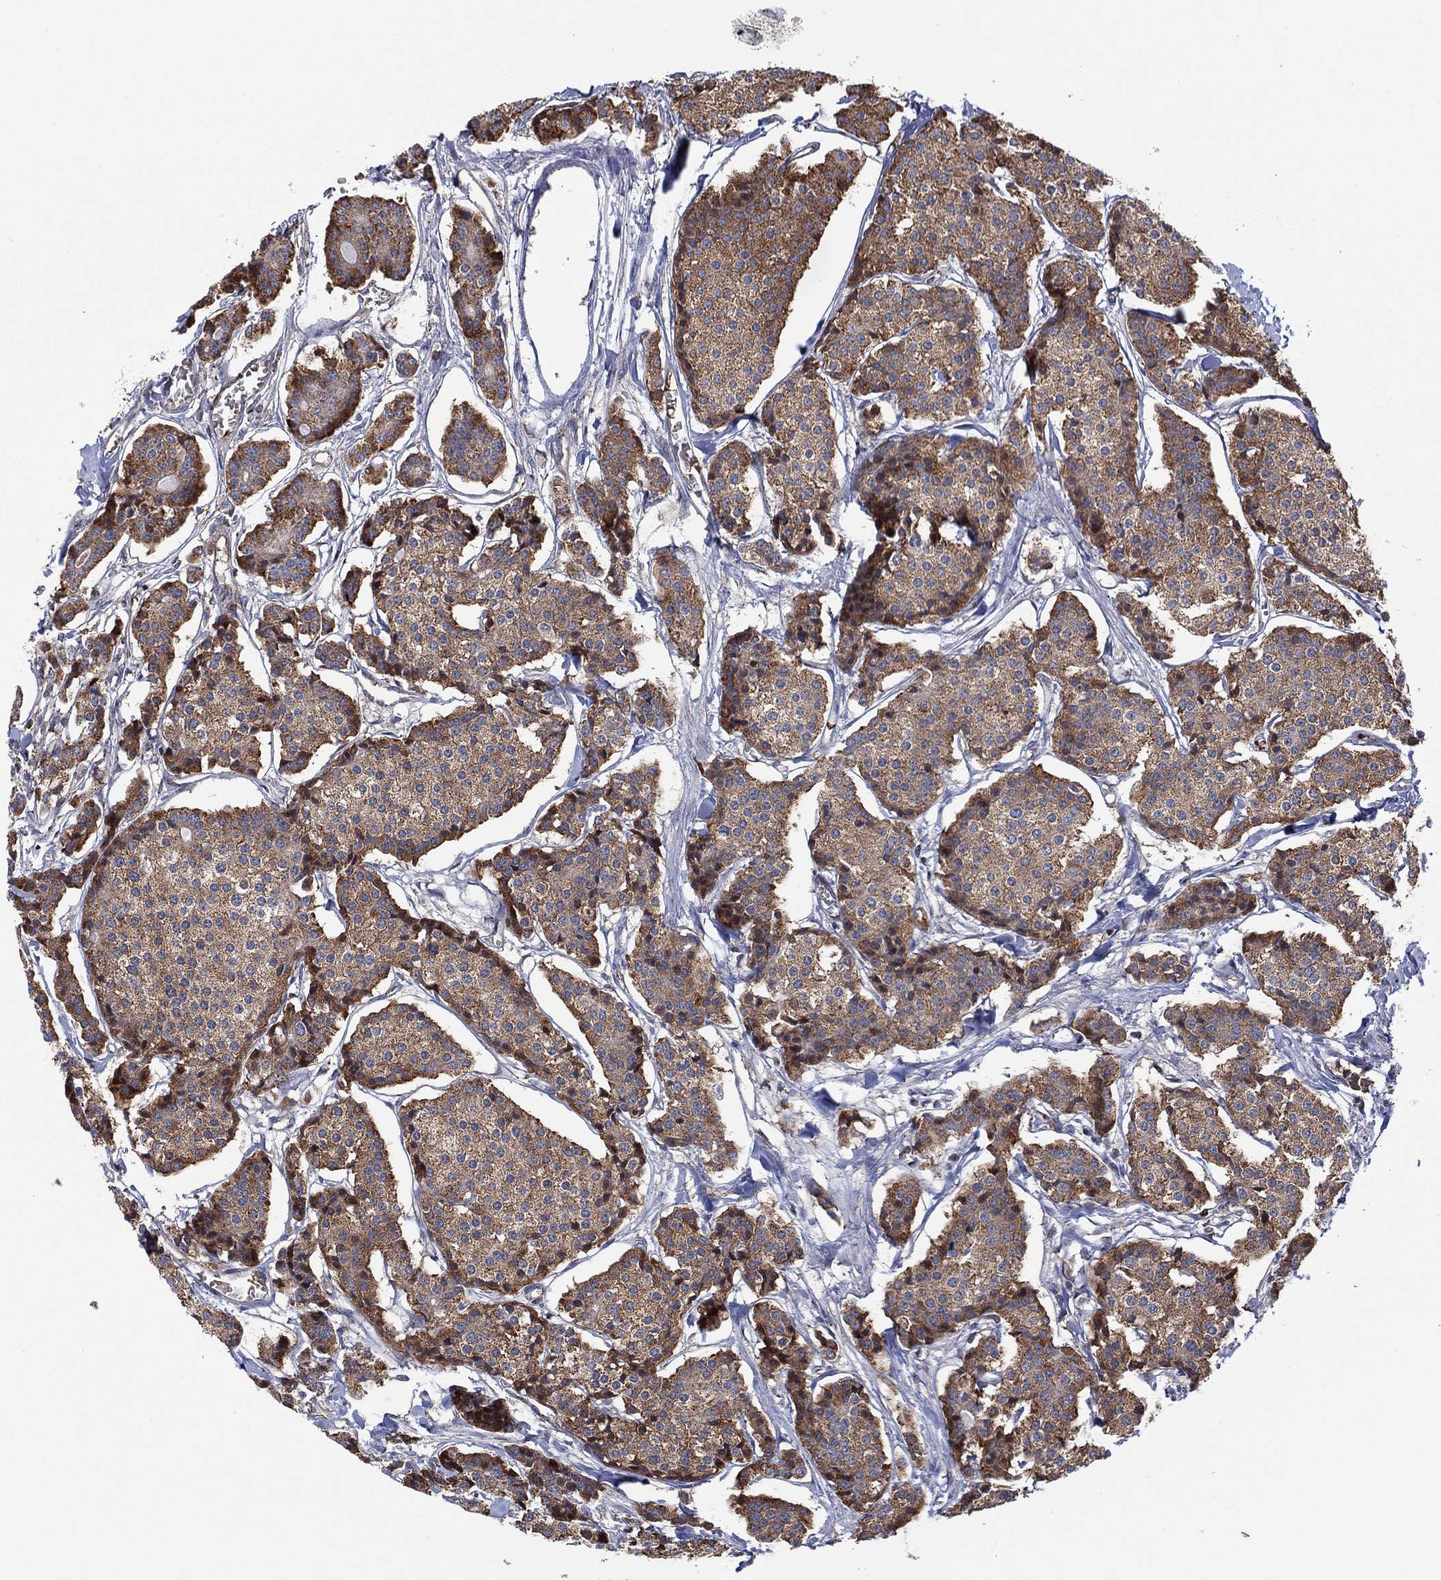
{"staining": {"intensity": "moderate", "quantity": ">75%", "location": "cytoplasmic/membranous"}, "tissue": "carcinoid", "cell_type": "Tumor cells", "image_type": "cancer", "snomed": [{"axis": "morphology", "description": "Carcinoid, malignant, NOS"}, {"axis": "topography", "description": "Small intestine"}], "caption": "Moderate cytoplasmic/membranous positivity for a protein is seen in about >75% of tumor cells of carcinoid using immunohistochemistry (IHC).", "gene": "PIDD1", "patient": {"sex": "female", "age": 65}}